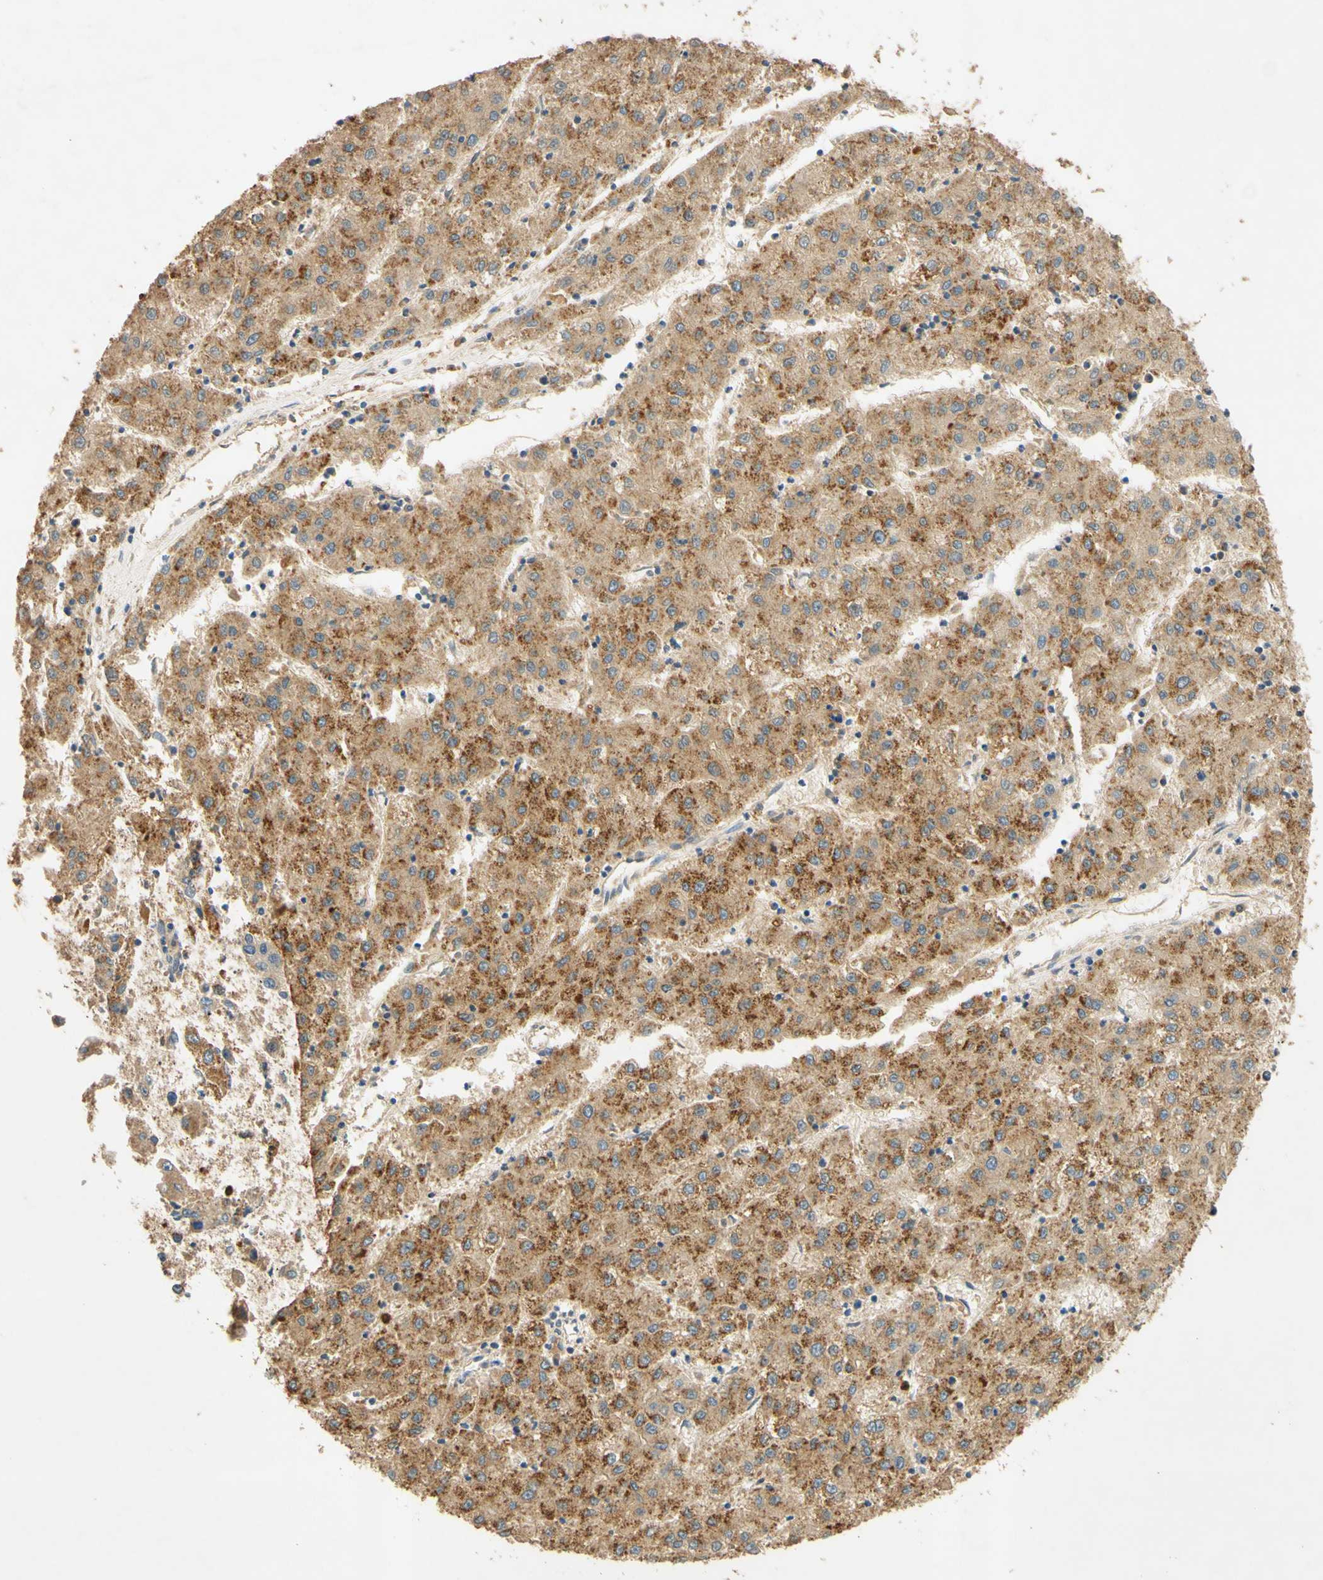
{"staining": {"intensity": "moderate", "quantity": ">75%", "location": "cytoplasmic/membranous"}, "tissue": "liver cancer", "cell_type": "Tumor cells", "image_type": "cancer", "snomed": [{"axis": "morphology", "description": "Carcinoma, Hepatocellular, NOS"}, {"axis": "topography", "description": "Liver"}], "caption": "Human hepatocellular carcinoma (liver) stained with a protein marker exhibits moderate staining in tumor cells.", "gene": "ENTREP2", "patient": {"sex": "male", "age": 72}}